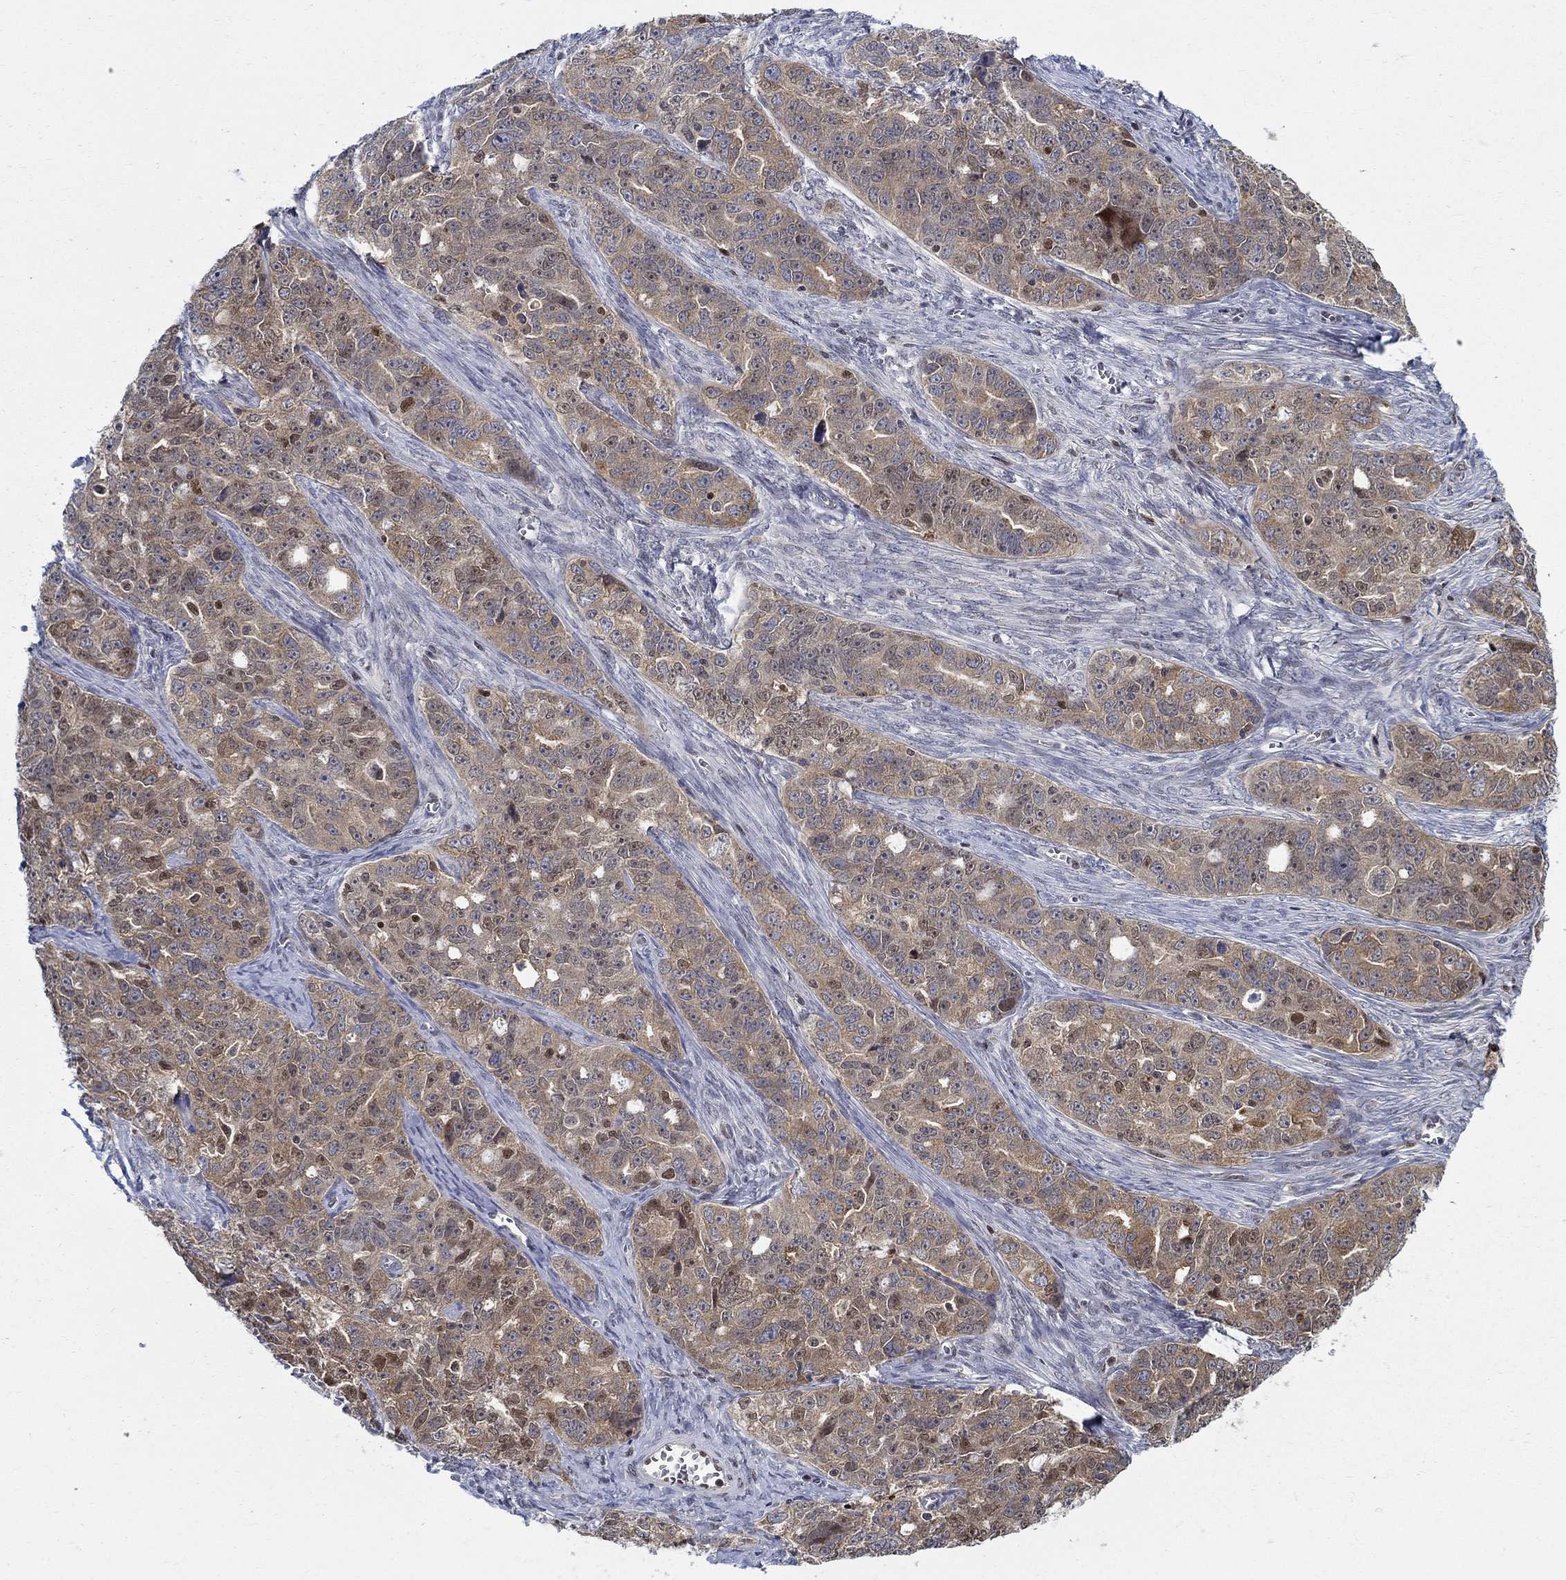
{"staining": {"intensity": "weak", "quantity": ">75%", "location": "cytoplasmic/membranous"}, "tissue": "ovarian cancer", "cell_type": "Tumor cells", "image_type": "cancer", "snomed": [{"axis": "morphology", "description": "Cystadenocarcinoma, serous, NOS"}, {"axis": "topography", "description": "Ovary"}], "caption": "A high-resolution image shows IHC staining of serous cystadenocarcinoma (ovarian), which demonstrates weak cytoplasmic/membranous positivity in about >75% of tumor cells.", "gene": "ZNF594", "patient": {"sex": "female", "age": 51}}